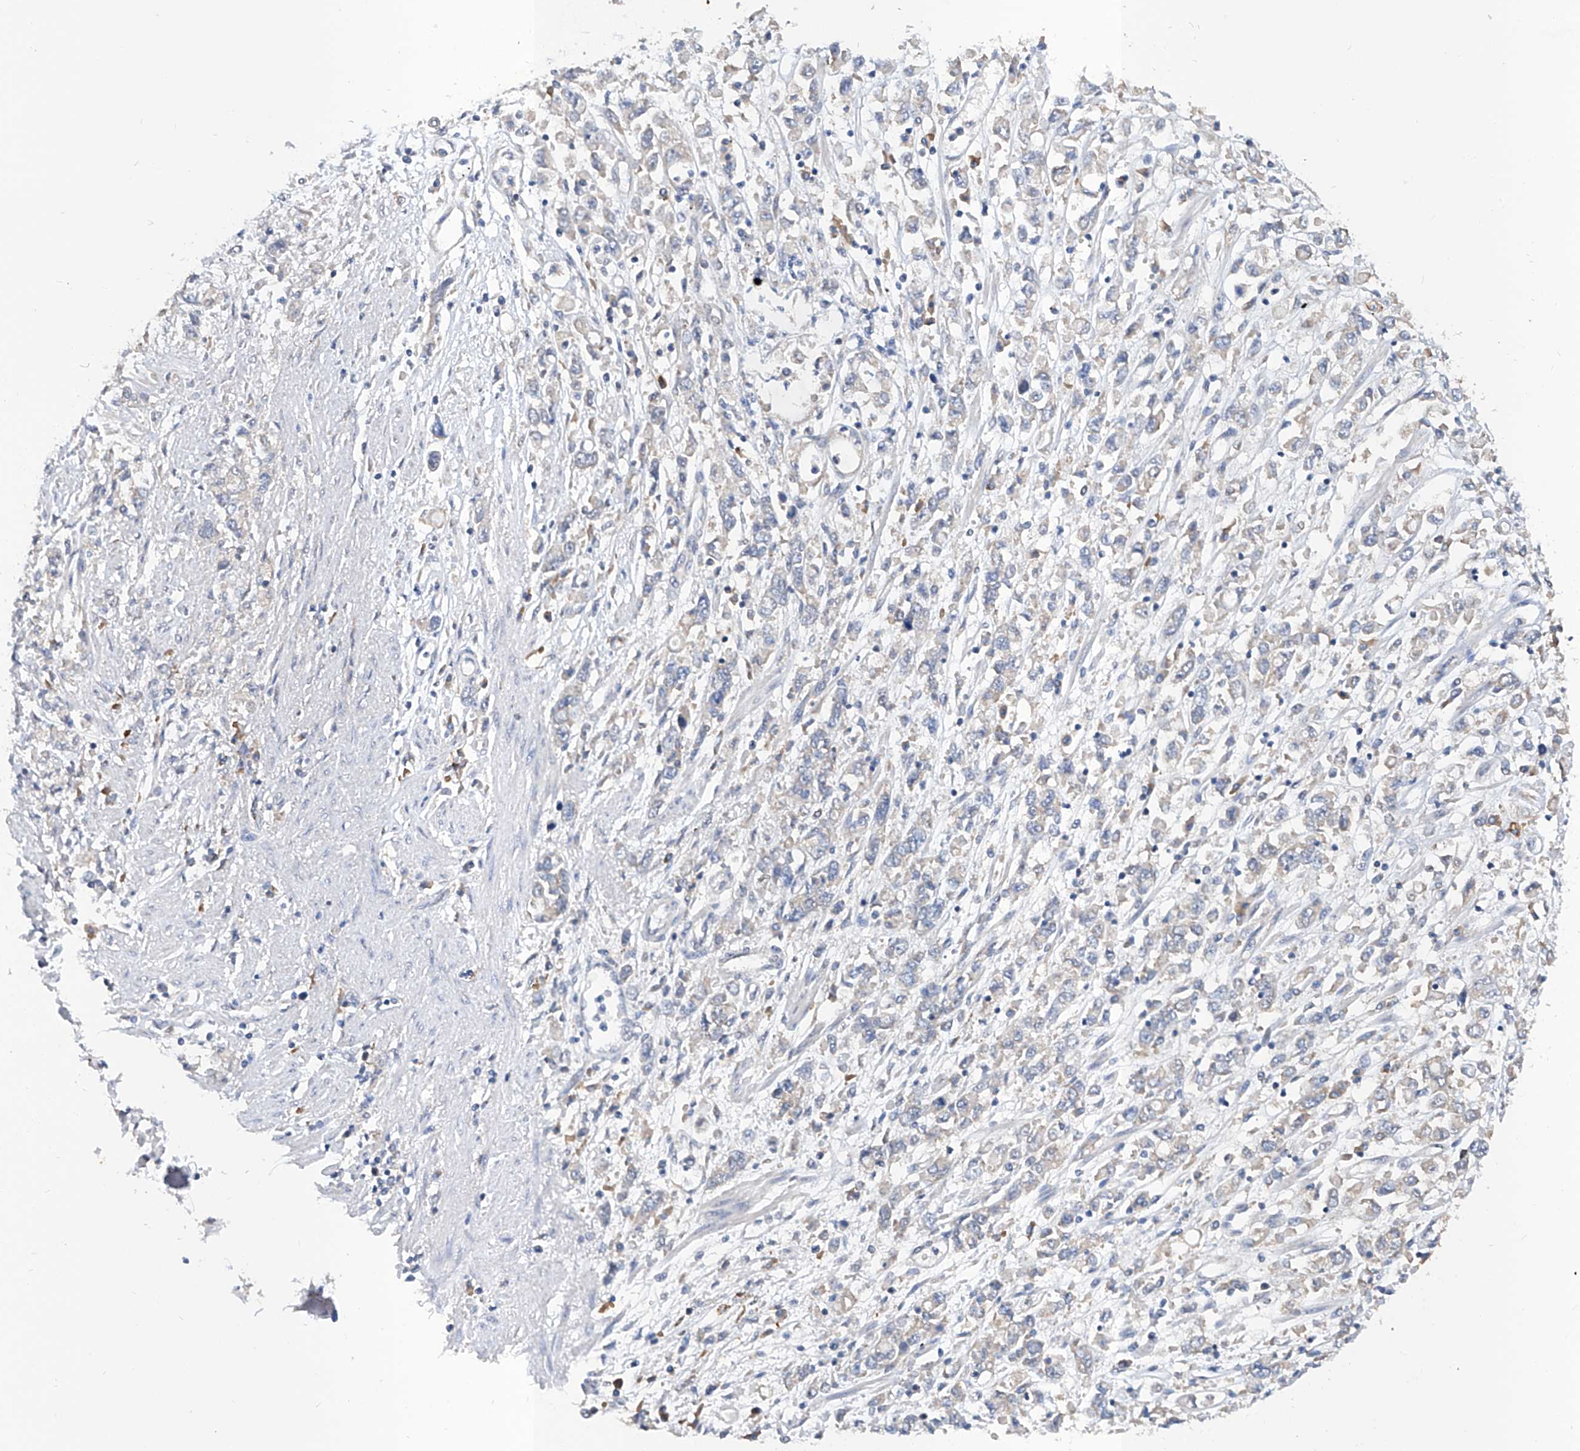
{"staining": {"intensity": "negative", "quantity": "none", "location": "none"}, "tissue": "stomach cancer", "cell_type": "Tumor cells", "image_type": "cancer", "snomed": [{"axis": "morphology", "description": "Adenocarcinoma, NOS"}, {"axis": "topography", "description": "Stomach"}], "caption": "Stomach adenocarcinoma was stained to show a protein in brown. There is no significant positivity in tumor cells. The staining is performed using DAB (3,3'-diaminobenzidine) brown chromogen with nuclei counter-stained in using hematoxylin.", "gene": "CARMIL3", "patient": {"sex": "female", "age": 76}}